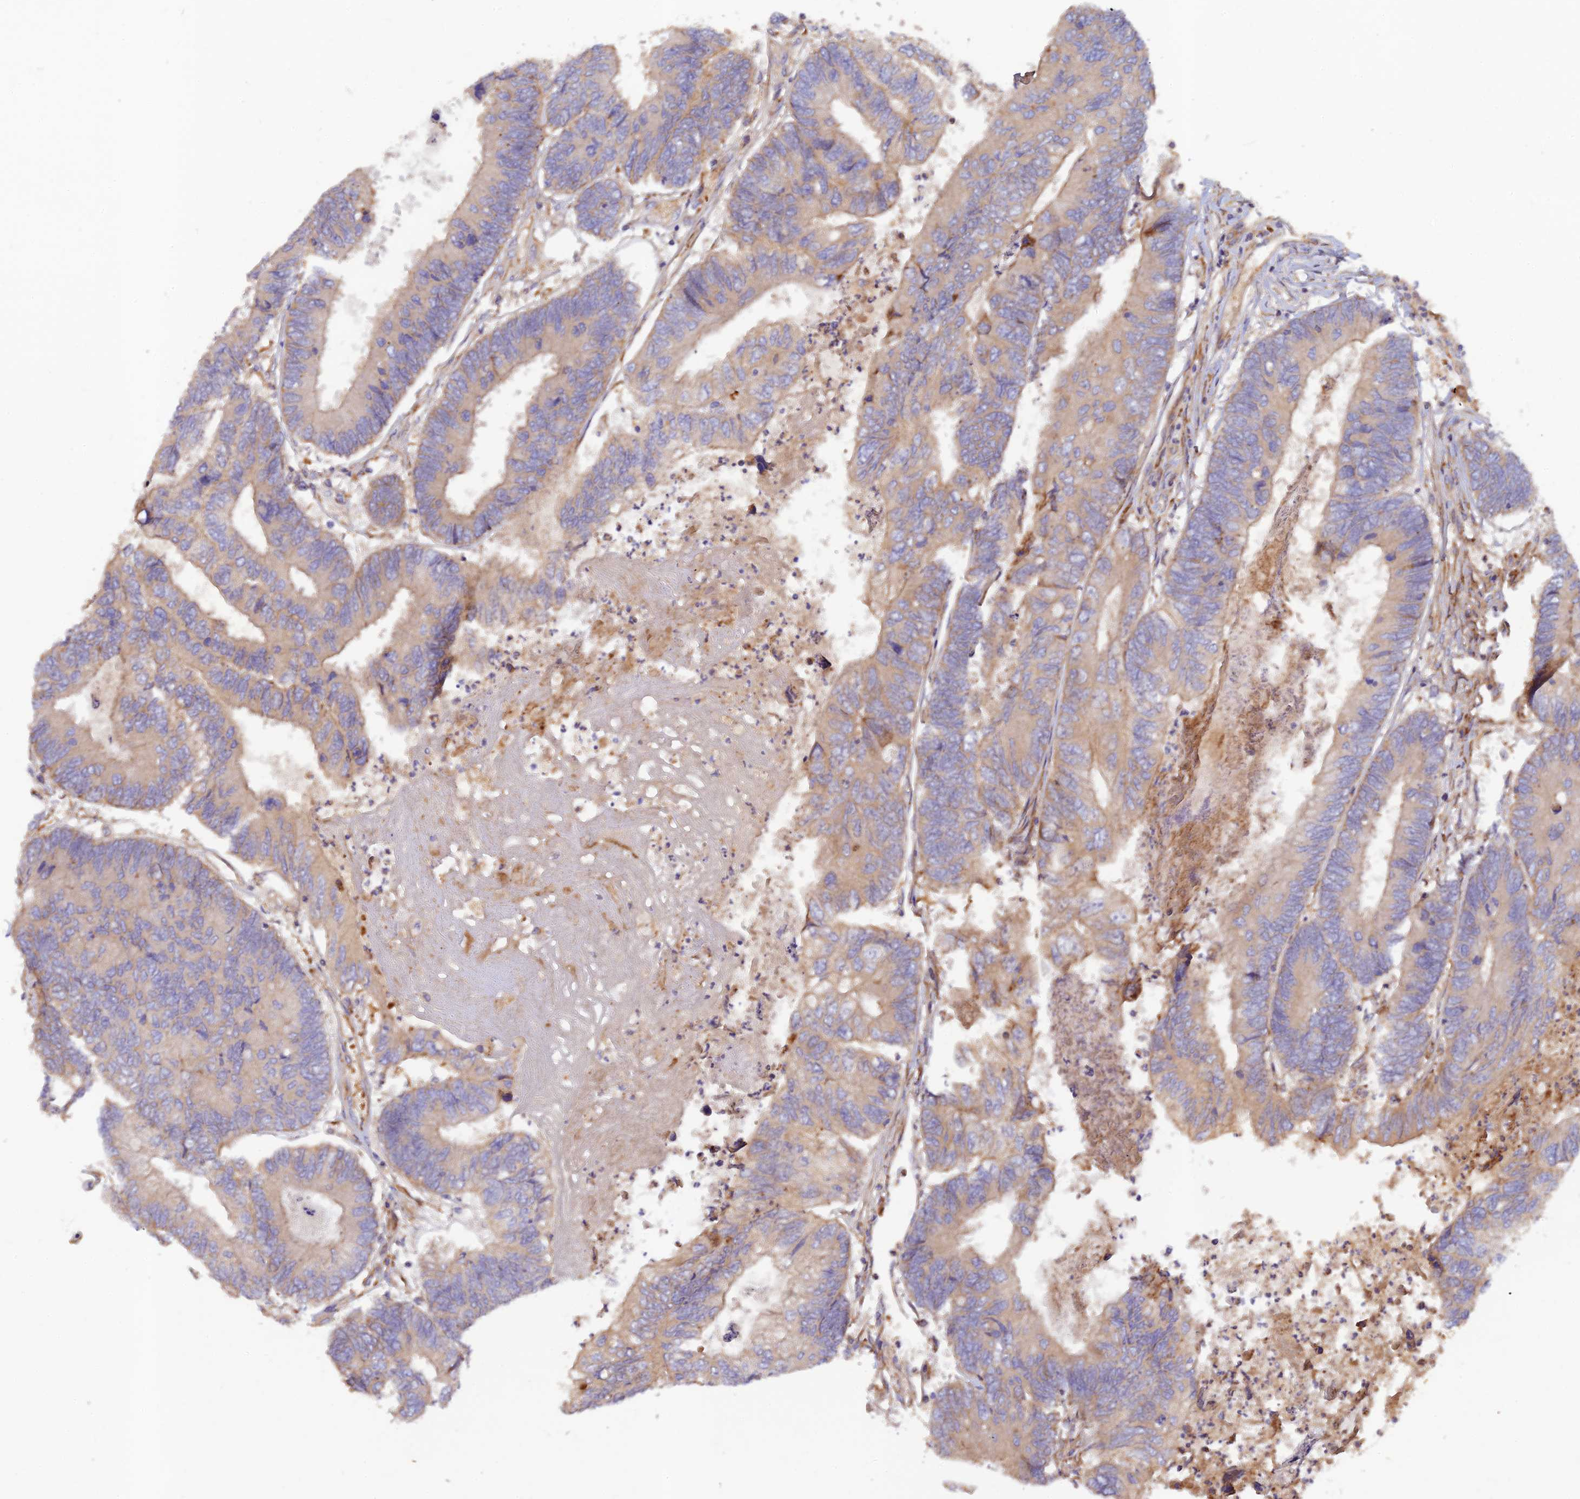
{"staining": {"intensity": "weak", "quantity": "<25%", "location": "cytoplasmic/membranous"}, "tissue": "colorectal cancer", "cell_type": "Tumor cells", "image_type": "cancer", "snomed": [{"axis": "morphology", "description": "Adenocarcinoma, NOS"}, {"axis": "topography", "description": "Colon"}], "caption": "Immunohistochemistry (IHC) histopathology image of human colorectal cancer (adenocarcinoma) stained for a protein (brown), which demonstrates no expression in tumor cells. (DAB (3,3'-diaminobenzidine) immunohistochemistry with hematoxylin counter stain).", "gene": "GMCL1", "patient": {"sex": "female", "age": 67}}